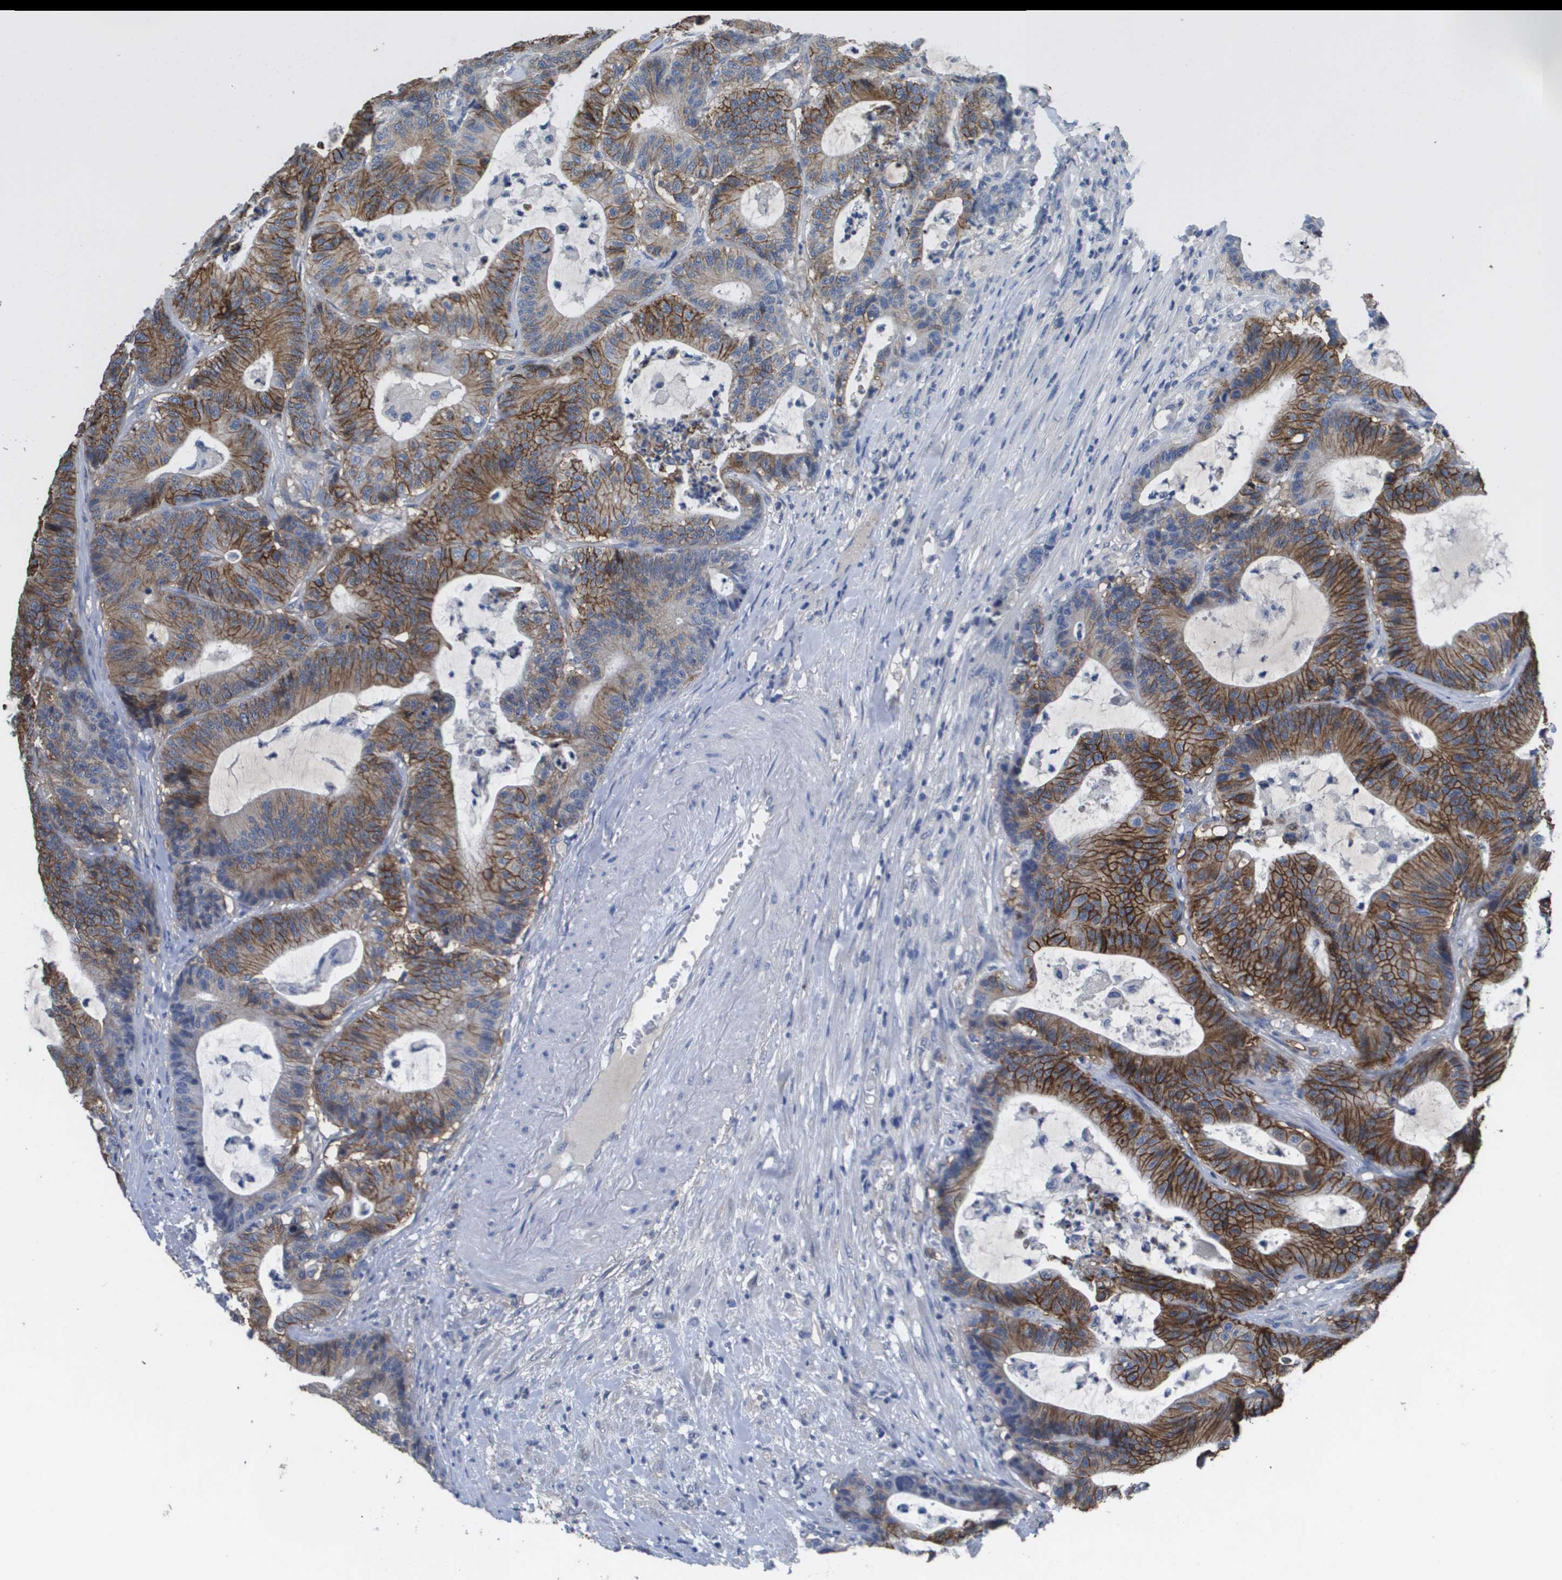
{"staining": {"intensity": "strong", "quantity": ">75%", "location": "cytoplasmic/membranous"}, "tissue": "colorectal cancer", "cell_type": "Tumor cells", "image_type": "cancer", "snomed": [{"axis": "morphology", "description": "Adenocarcinoma, NOS"}, {"axis": "topography", "description": "Colon"}], "caption": "Colorectal cancer (adenocarcinoma) stained with a brown dye demonstrates strong cytoplasmic/membranous positive staining in approximately >75% of tumor cells.", "gene": "CA9", "patient": {"sex": "female", "age": 84}}